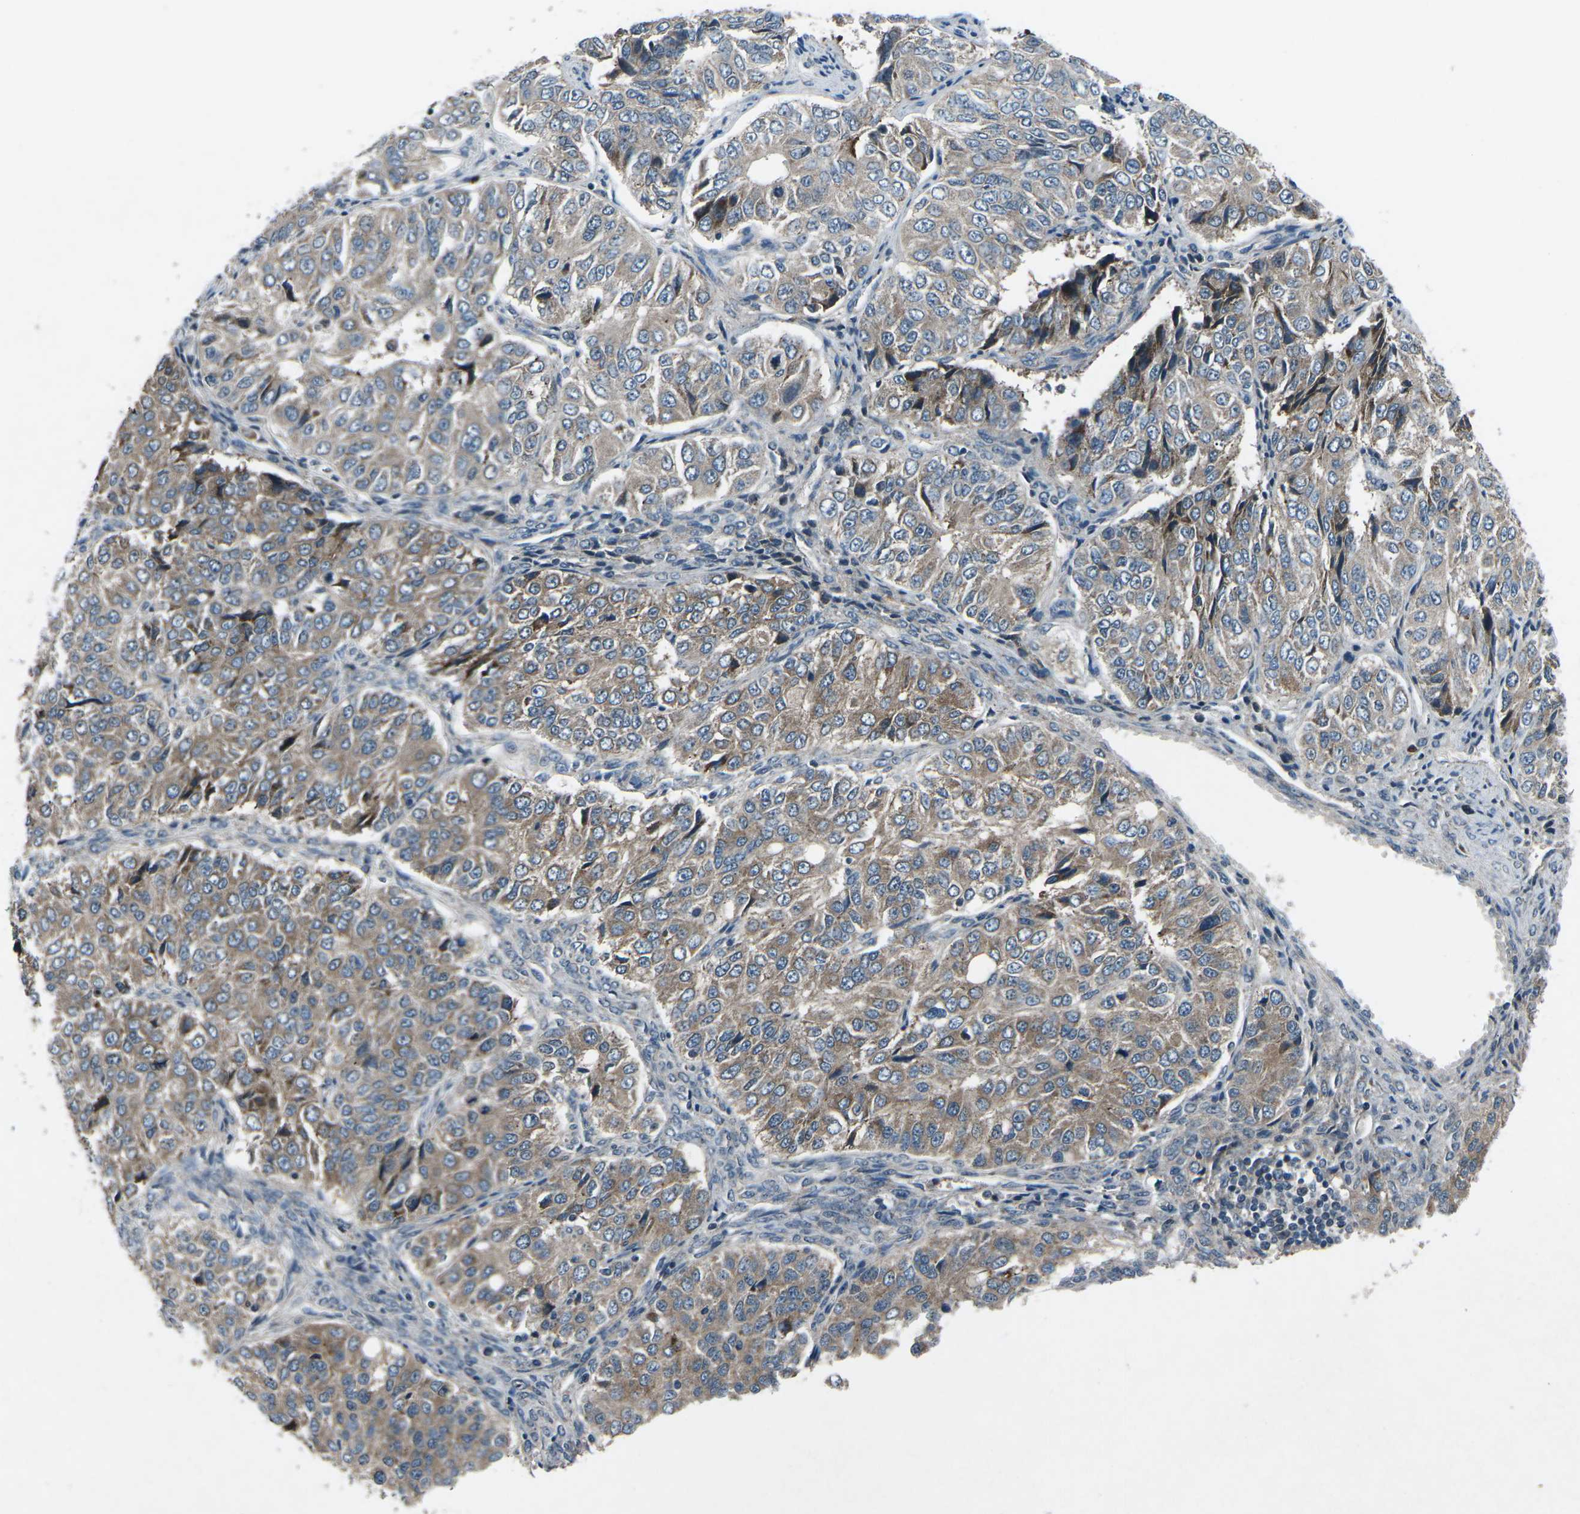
{"staining": {"intensity": "moderate", "quantity": ">75%", "location": "cytoplasmic/membranous"}, "tissue": "ovarian cancer", "cell_type": "Tumor cells", "image_type": "cancer", "snomed": [{"axis": "morphology", "description": "Carcinoma, endometroid"}, {"axis": "topography", "description": "Ovary"}], "caption": "Brown immunohistochemical staining in ovarian endometroid carcinoma displays moderate cytoplasmic/membranous staining in about >75% of tumor cells.", "gene": "CDK16", "patient": {"sex": "female", "age": 51}}